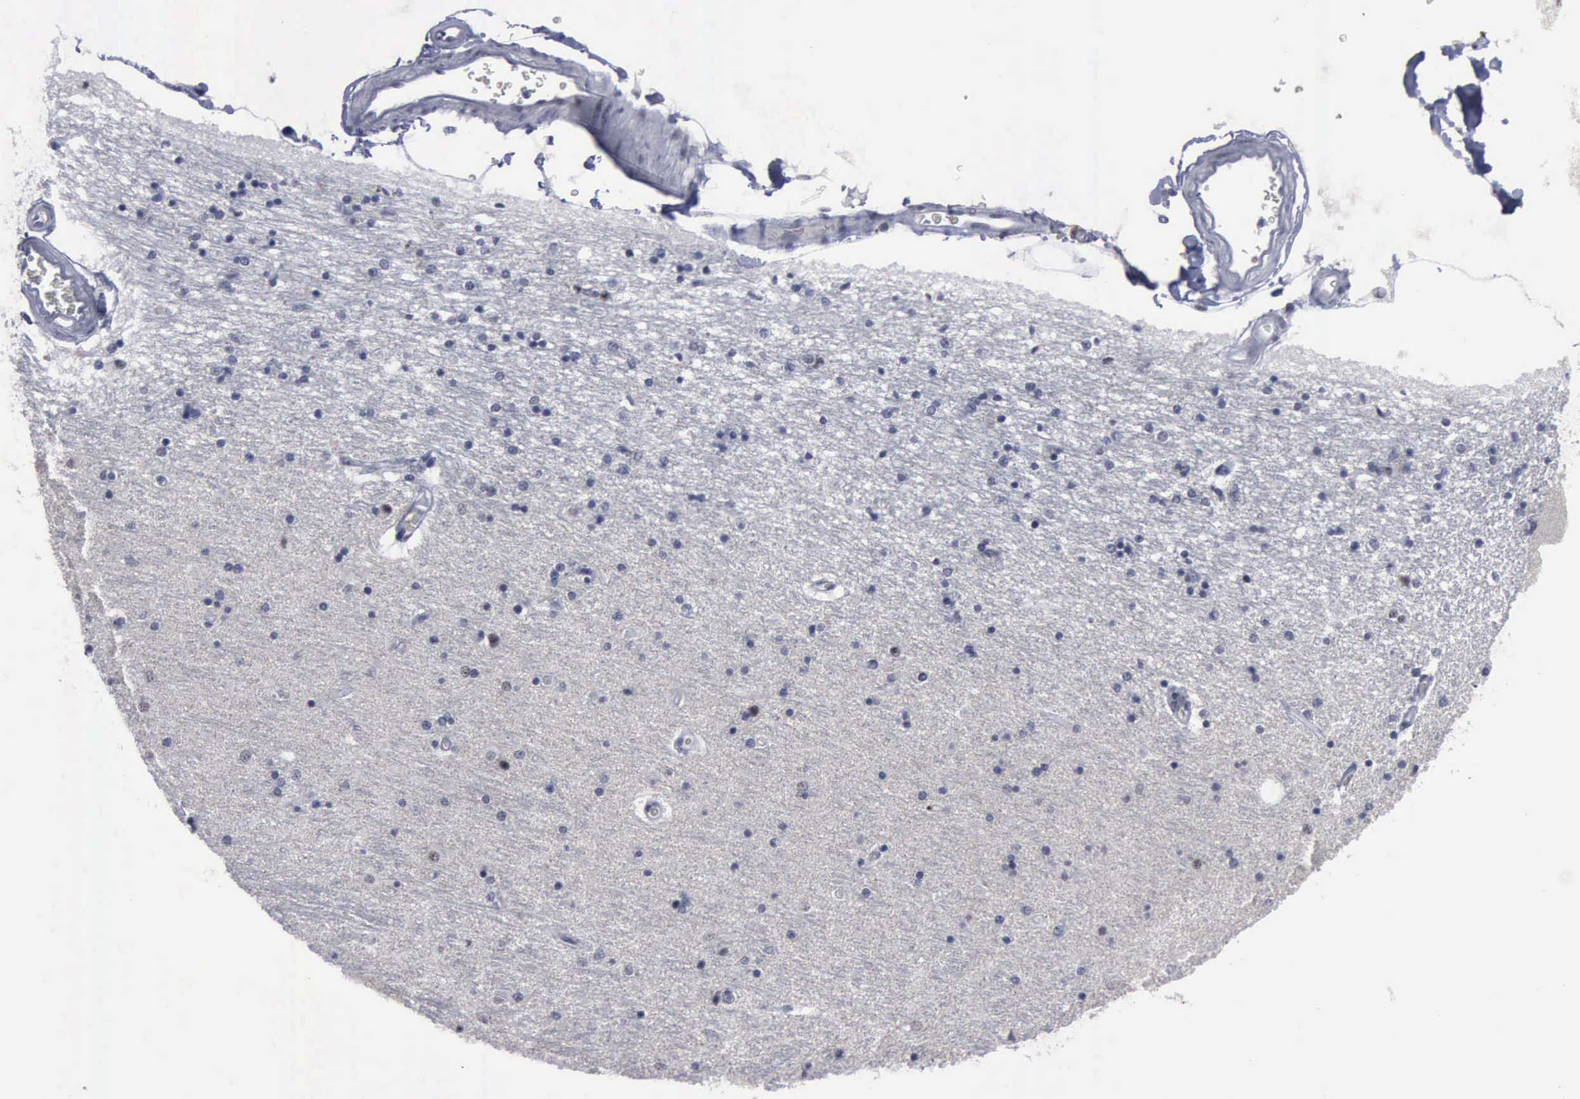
{"staining": {"intensity": "negative", "quantity": "none", "location": "none"}, "tissue": "hippocampus", "cell_type": "Glial cells", "image_type": "normal", "snomed": [{"axis": "morphology", "description": "Normal tissue, NOS"}, {"axis": "topography", "description": "Hippocampus"}], "caption": "This is an immunohistochemistry micrograph of unremarkable human hippocampus. There is no staining in glial cells.", "gene": "BRD1", "patient": {"sex": "female", "age": 54}}